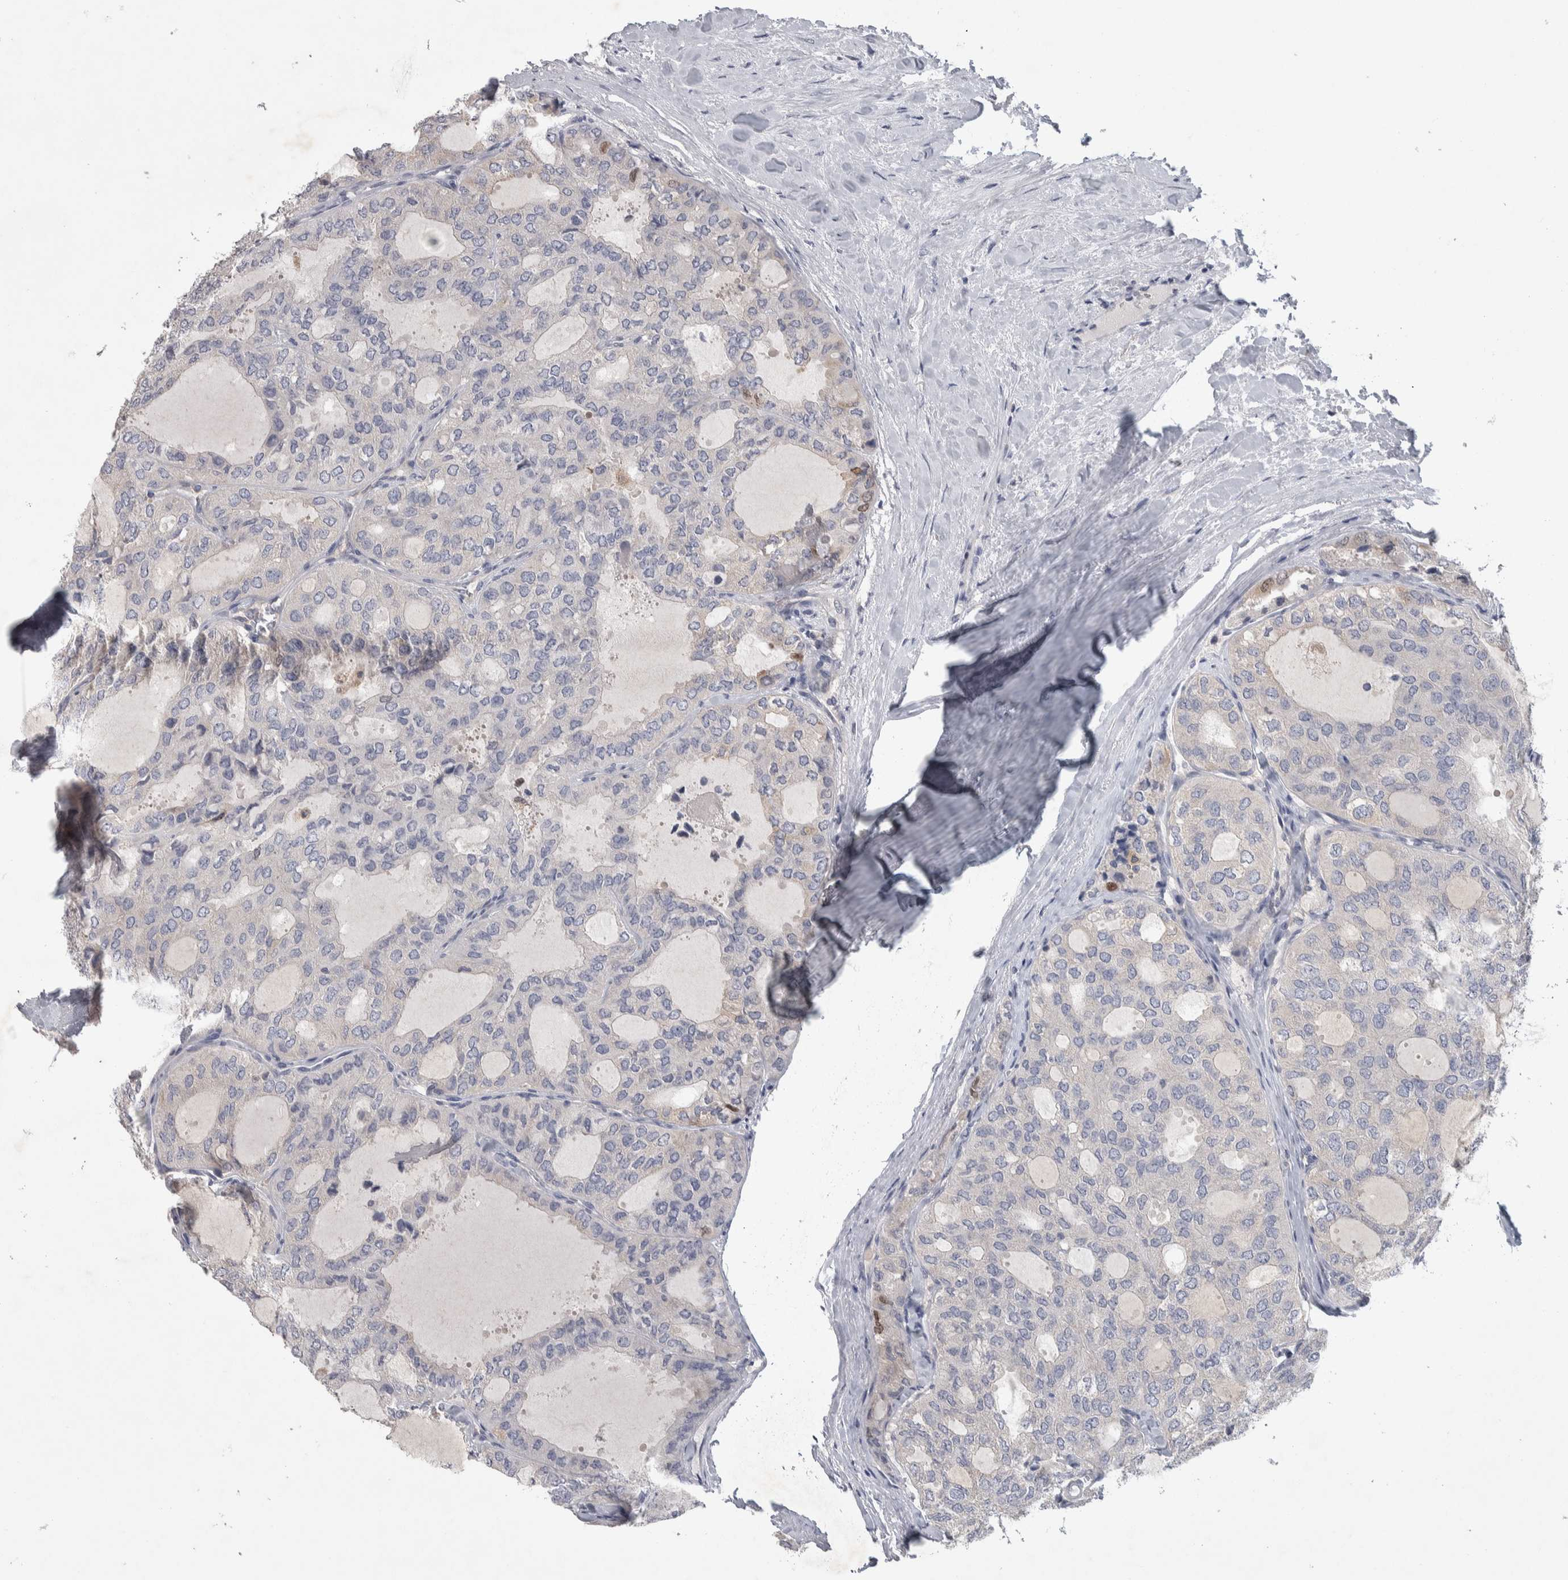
{"staining": {"intensity": "negative", "quantity": "none", "location": "none"}, "tissue": "thyroid cancer", "cell_type": "Tumor cells", "image_type": "cancer", "snomed": [{"axis": "morphology", "description": "Follicular adenoma carcinoma, NOS"}, {"axis": "topography", "description": "Thyroid gland"}], "caption": "IHC photomicrograph of human thyroid follicular adenoma carcinoma stained for a protein (brown), which displays no expression in tumor cells.", "gene": "NFKB2", "patient": {"sex": "male", "age": 75}}